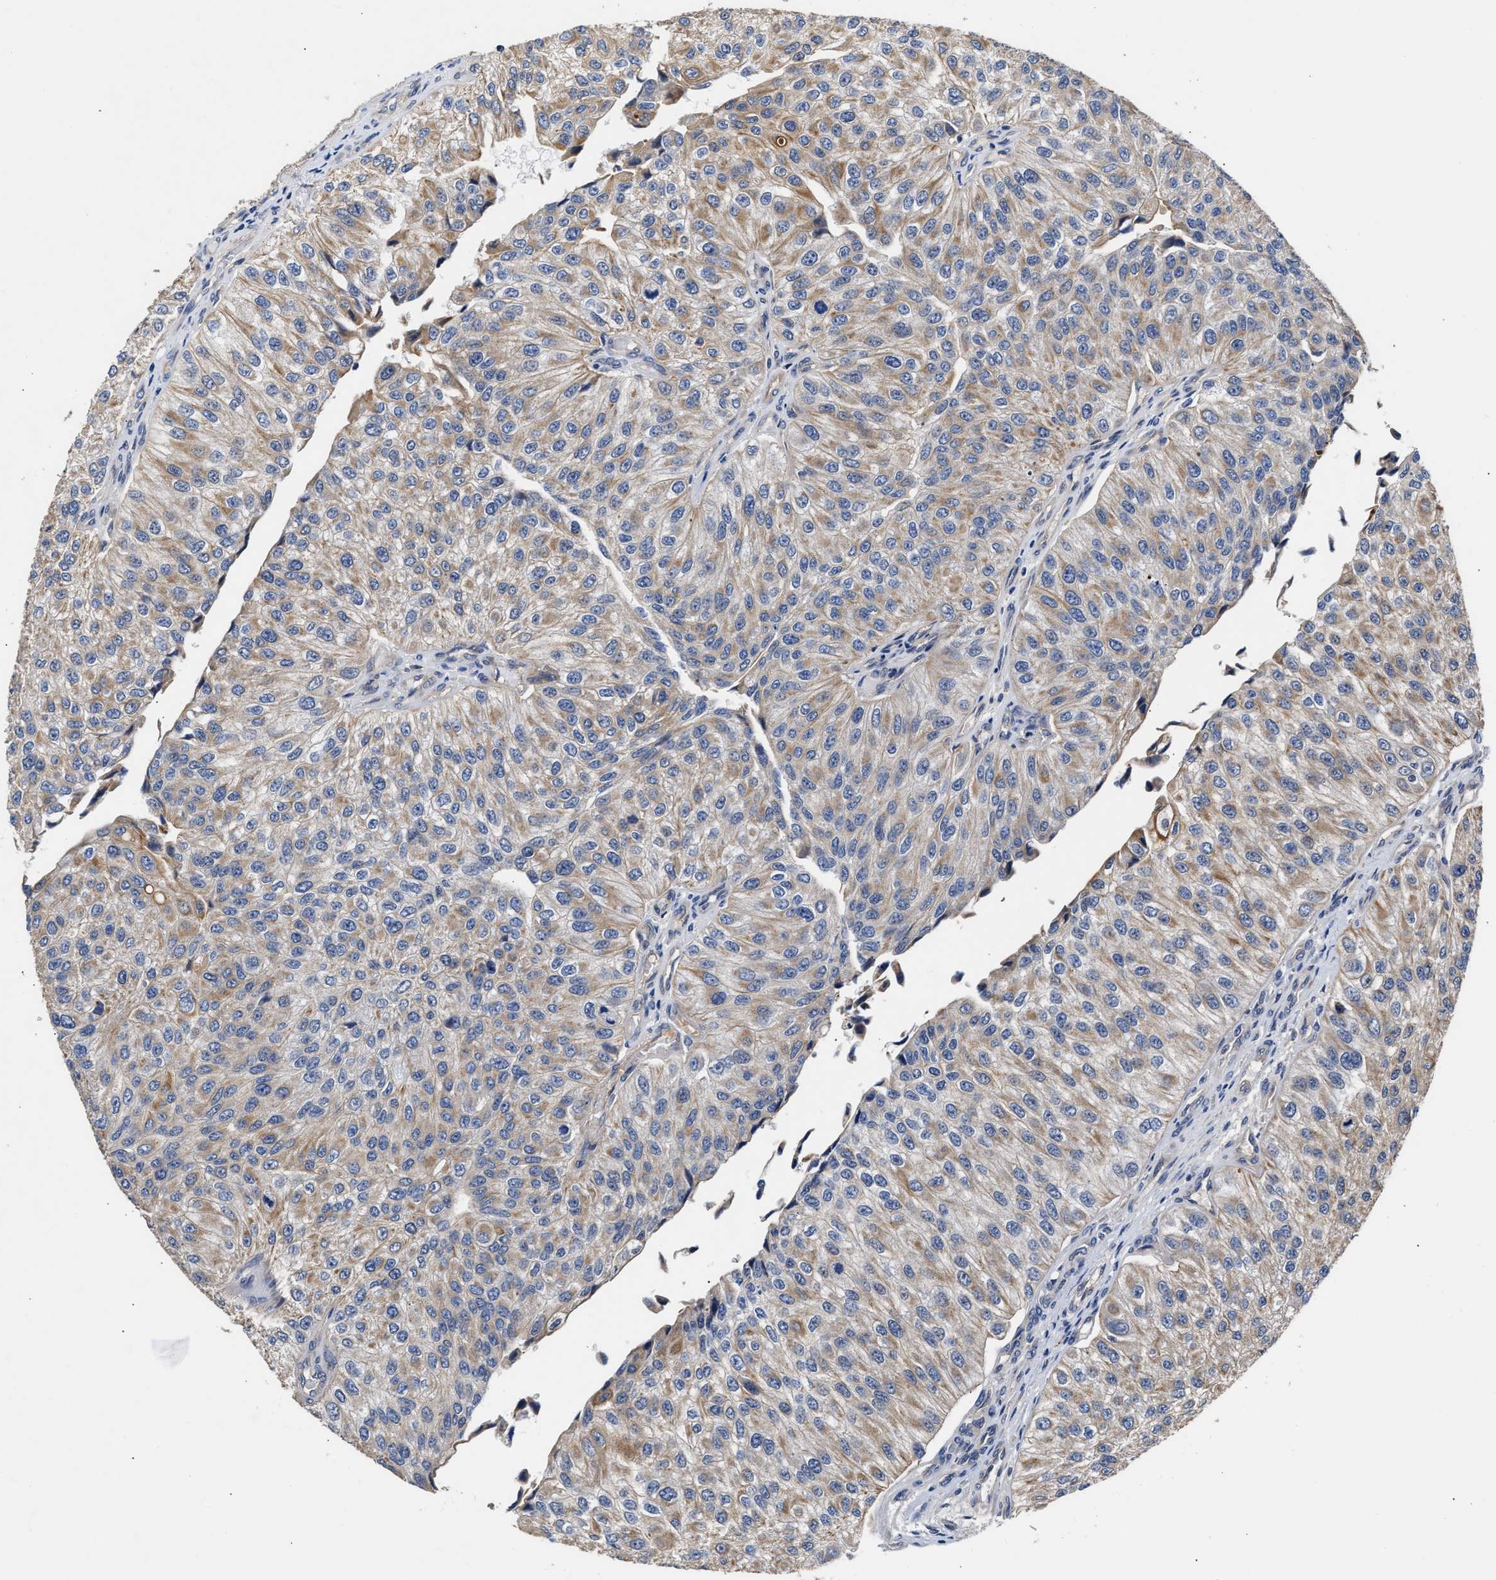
{"staining": {"intensity": "moderate", "quantity": "<25%", "location": "cytoplasmic/membranous"}, "tissue": "urothelial cancer", "cell_type": "Tumor cells", "image_type": "cancer", "snomed": [{"axis": "morphology", "description": "Urothelial carcinoma, High grade"}, {"axis": "topography", "description": "Kidney"}, {"axis": "topography", "description": "Urinary bladder"}], "caption": "Urothelial cancer stained for a protein demonstrates moderate cytoplasmic/membranous positivity in tumor cells.", "gene": "CCDC146", "patient": {"sex": "male", "age": 77}}